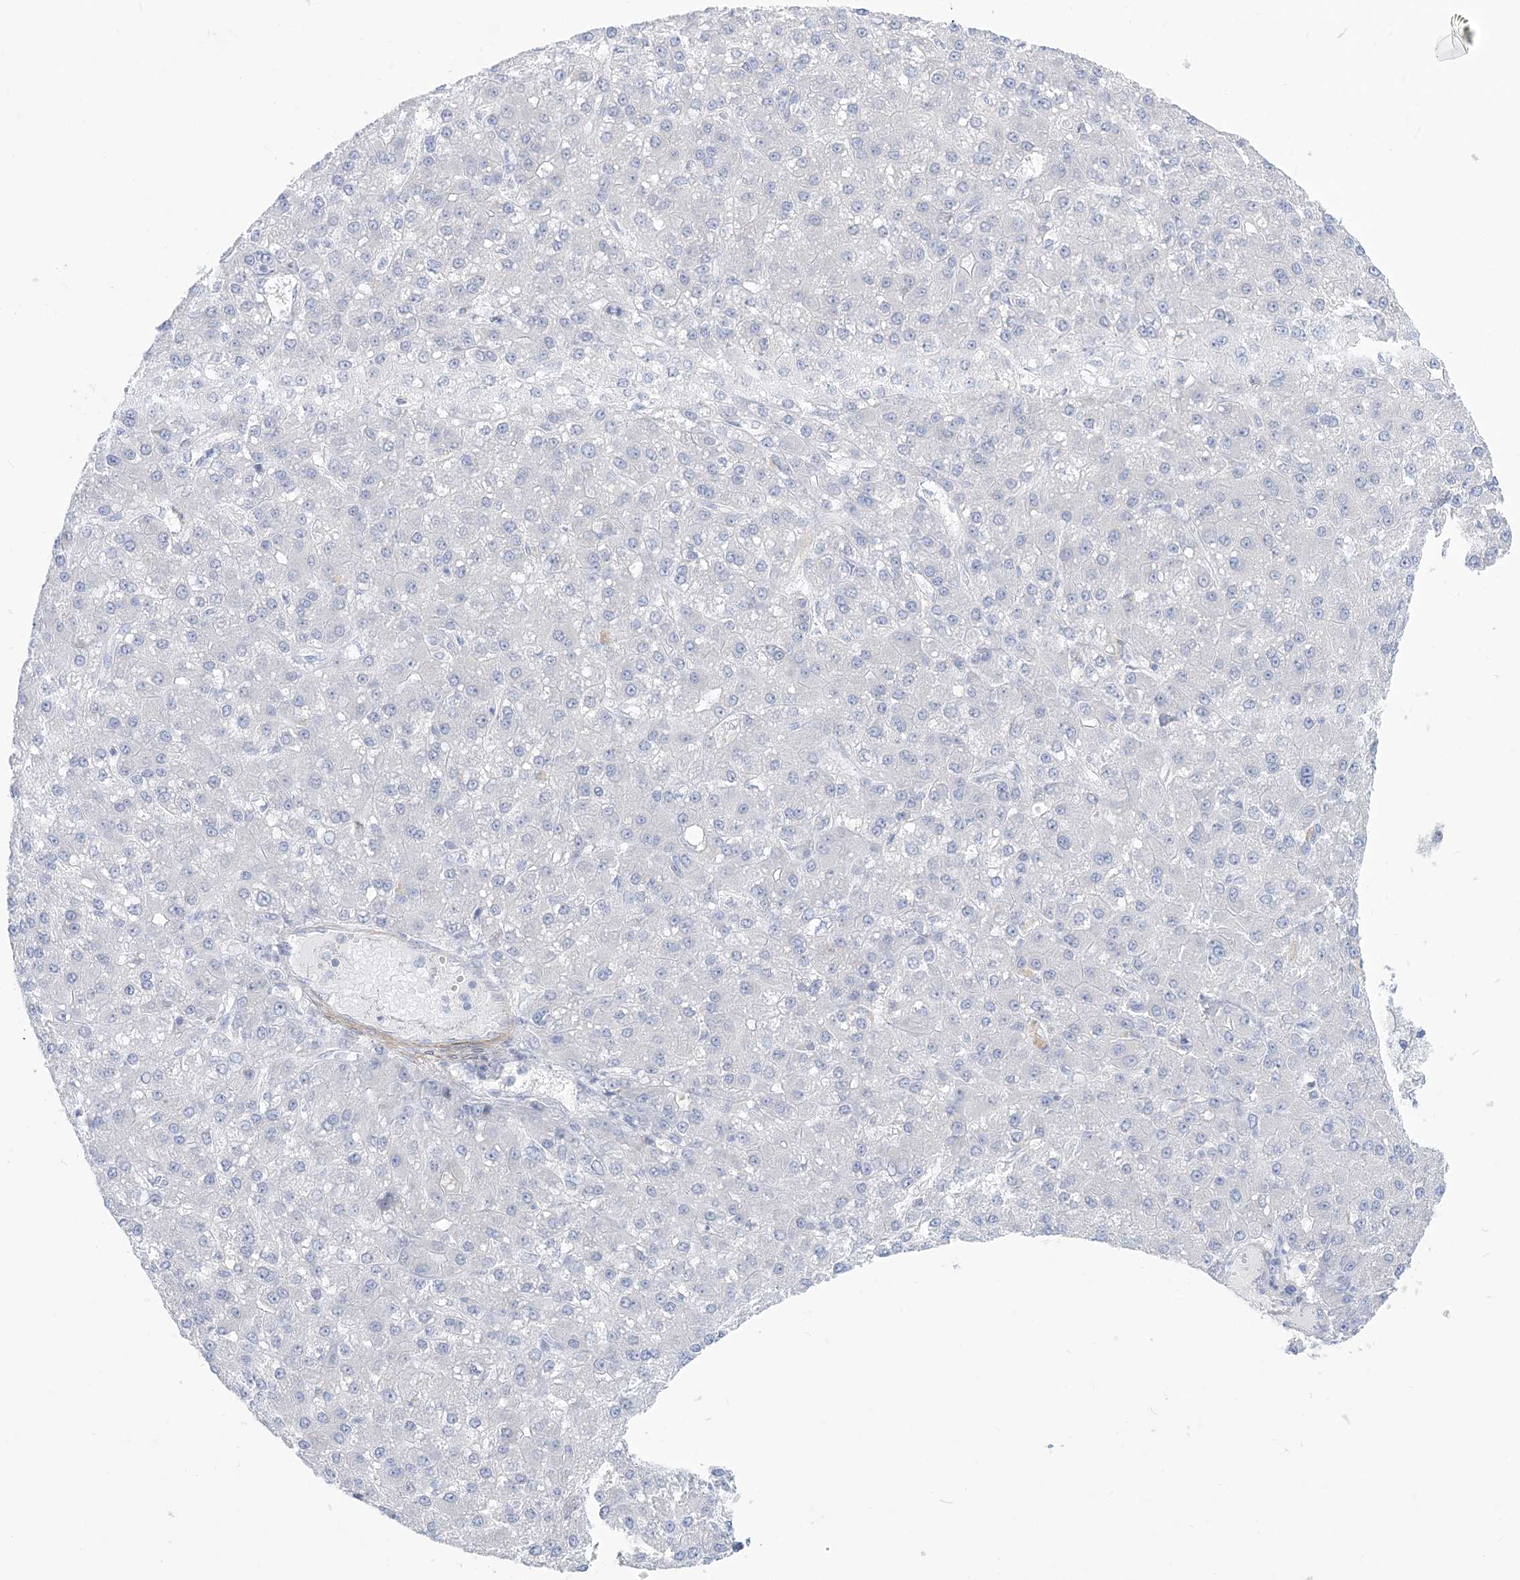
{"staining": {"intensity": "negative", "quantity": "none", "location": "none"}, "tissue": "liver cancer", "cell_type": "Tumor cells", "image_type": "cancer", "snomed": [{"axis": "morphology", "description": "Carcinoma, Hepatocellular, NOS"}, {"axis": "topography", "description": "Liver"}], "caption": "Histopathology image shows no significant protein expression in tumor cells of liver hepatocellular carcinoma.", "gene": "MARS2", "patient": {"sex": "male", "age": 67}}